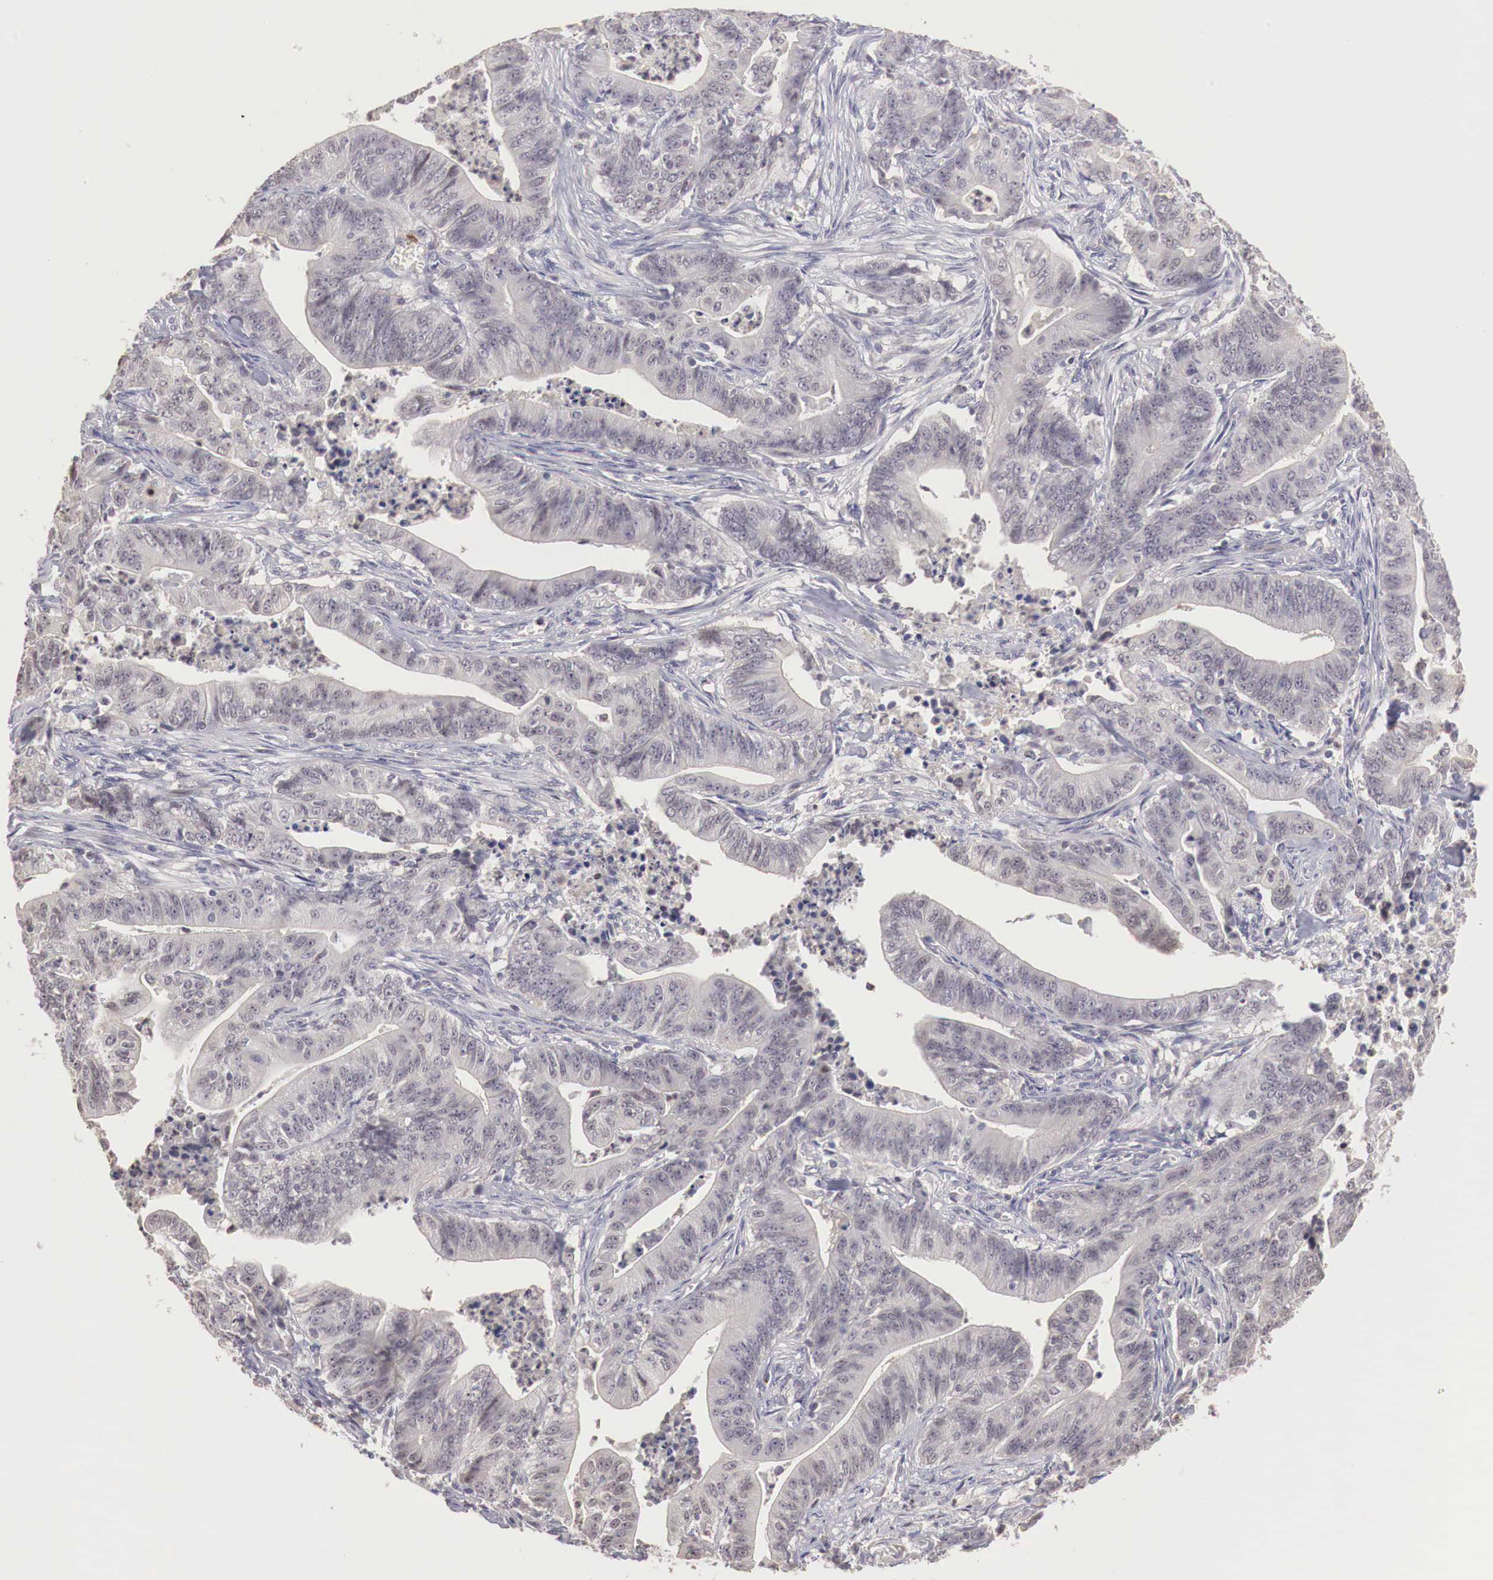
{"staining": {"intensity": "negative", "quantity": "none", "location": "none"}, "tissue": "stomach cancer", "cell_type": "Tumor cells", "image_type": "cancer", "snomed": [{"axis": "morphology", "description": "Adenocarcinoma, NOS"}, {"axis": "topography", "description": "Stomach, lower"}], "caption": "This is an immunohistochemistry (IHC) image of adenocarcinoma (stomach). There is no positivity in tumor cells.", "gene": "TBC1D9", "patient": {"sex": "female", "age": 86}}